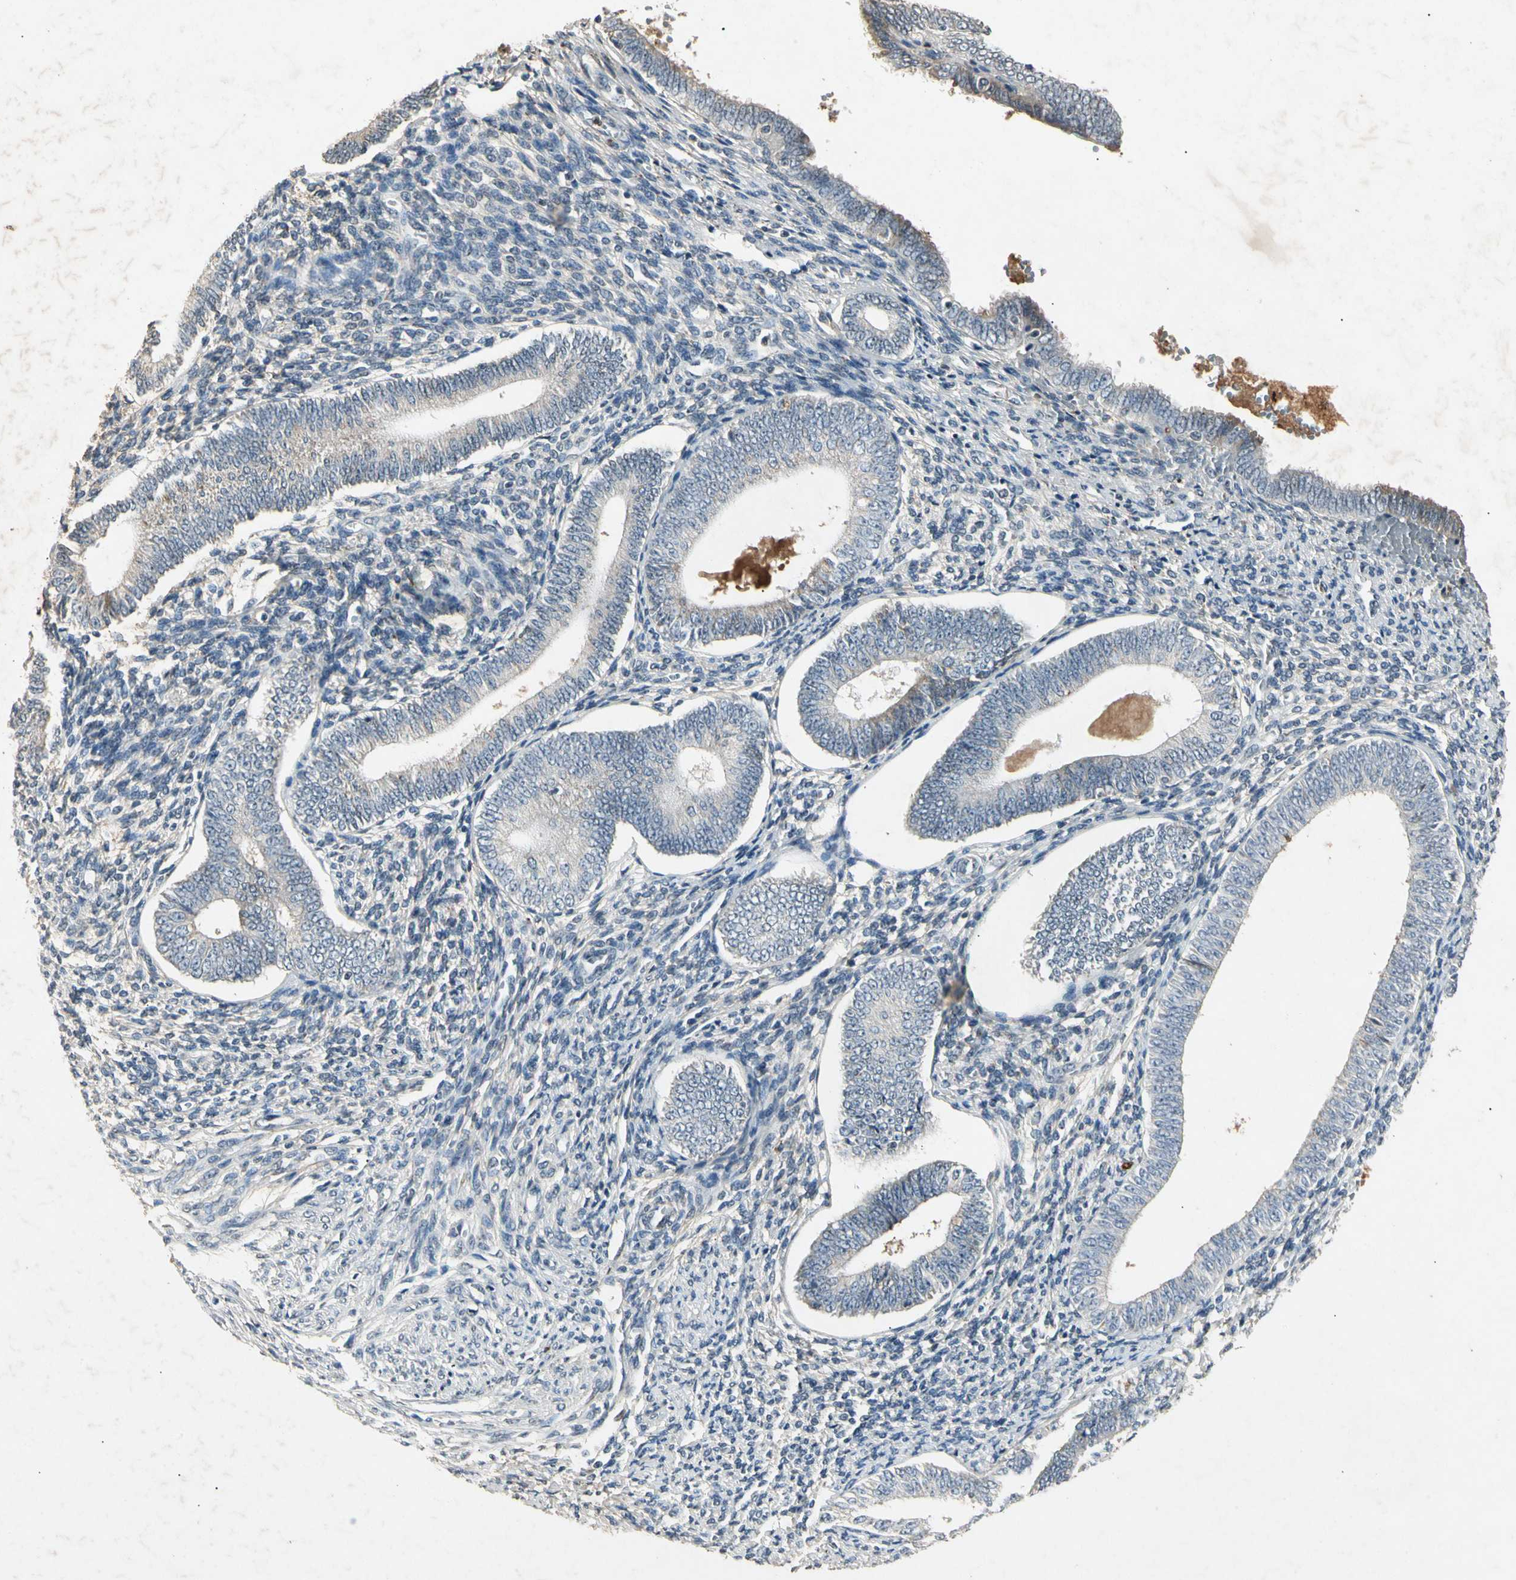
{"staining": {"intensity": "negative", "quantity": "none", "location": "none"}, "tissue": "endometrium", "cell_type": "Cells in endometrial stroma", "image_type": "normal", "snomed": [{"axis": "morphology", "description": "Normal tissue, NOS"}, {"axis": "topography", "description": "Endometrium"}], "caption": "Histopathology image shows no protein positivity in cells in endometrial stroma of benign endometrium.", "gene": "CP", "patient": {"sex": "female", "age": 82}}